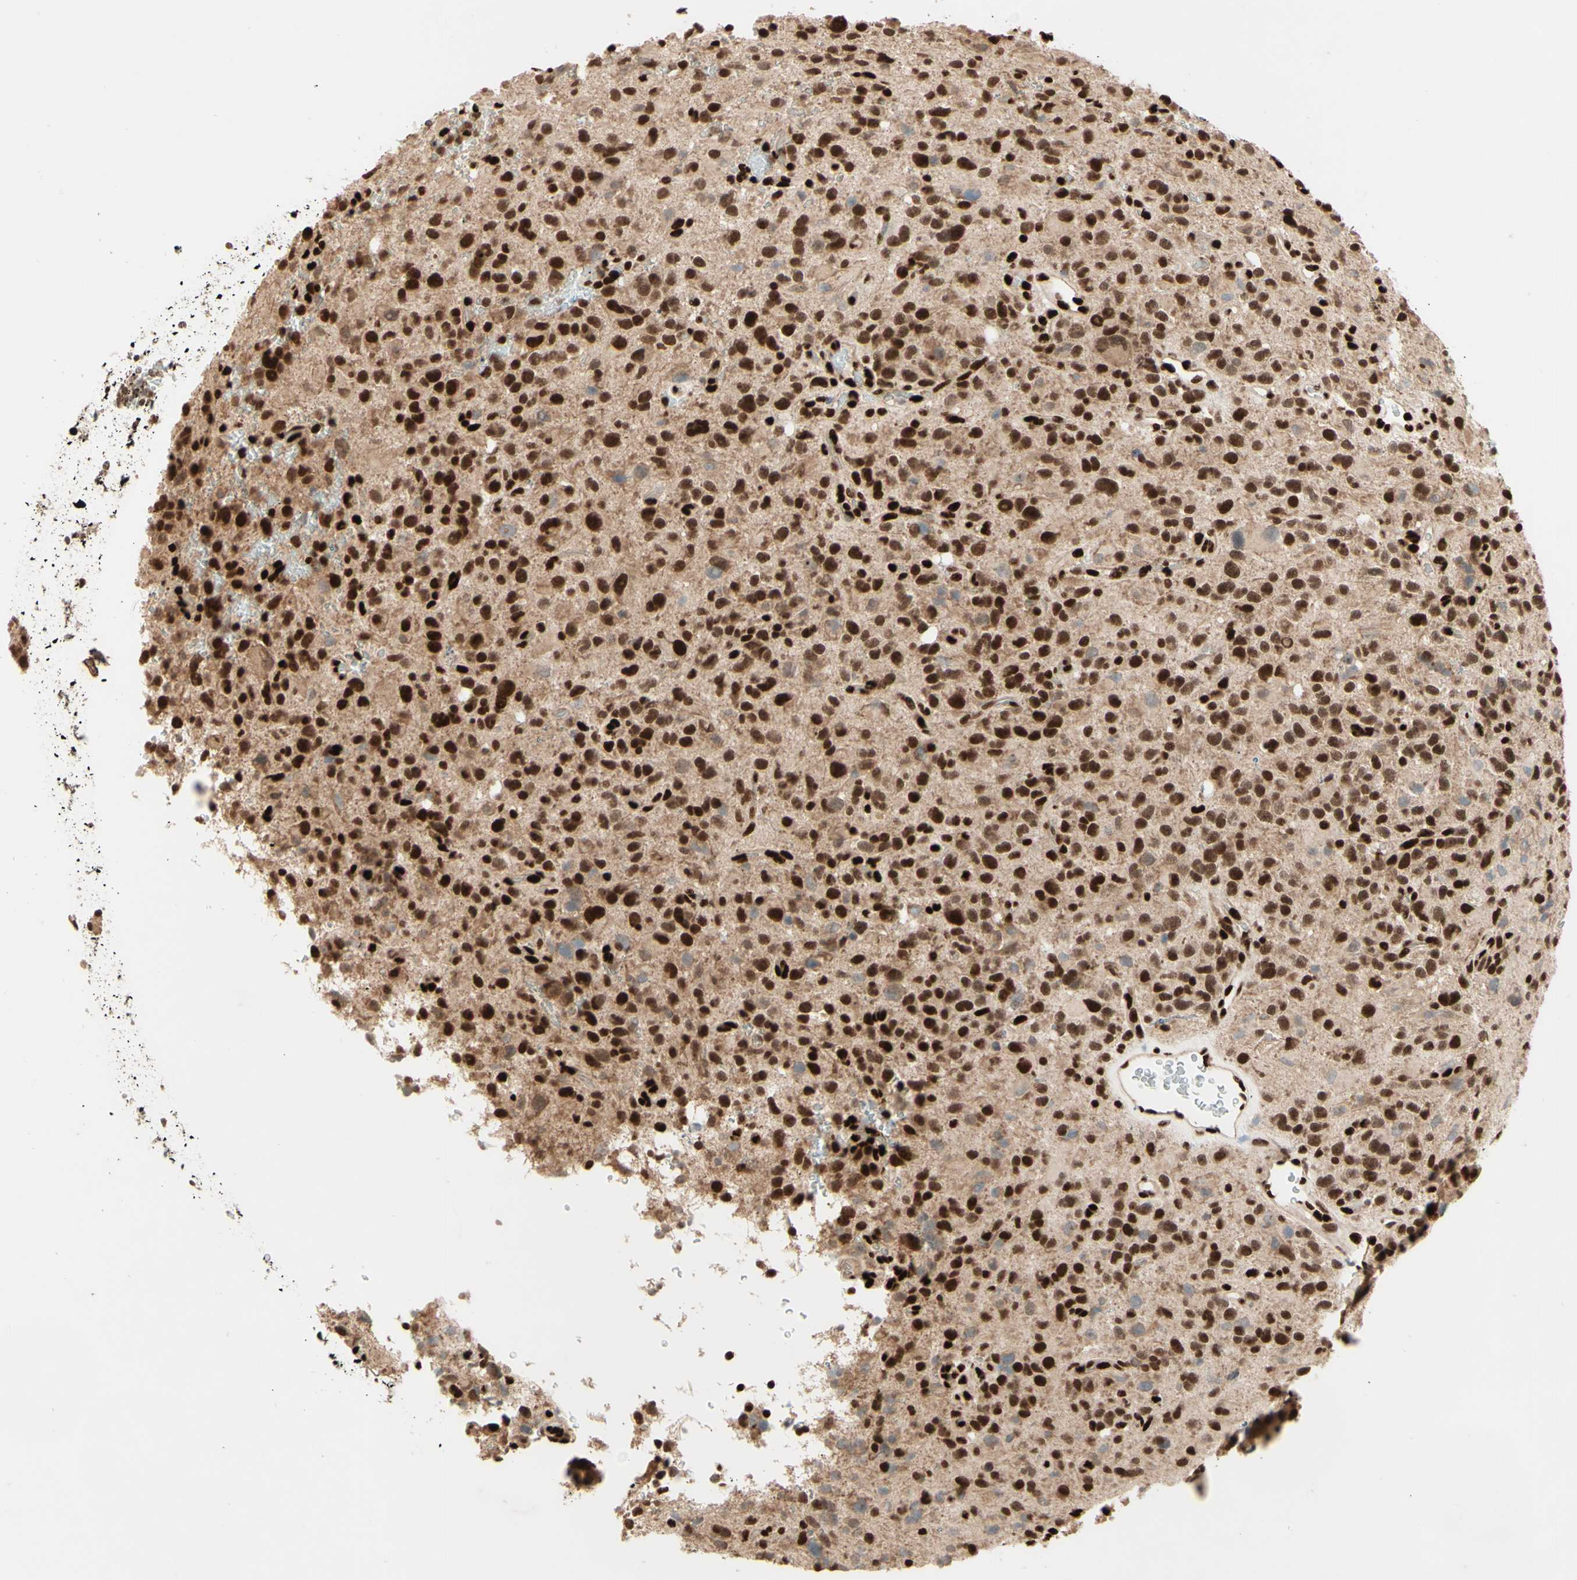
{"staining": {"intensity": "strong", "quantity": ">75%", "location": "nuclear"}, "tissue": "glioma", "cell_type": "Tumor cells", "image_type": "cancer", "snomed": [{"axis": "morphology", "description": "Glioma, malignant, High grade"}, {"axis": "topography", "description": "Brain"}], "caption": "Strong nuclear positivity is seen in about >75% of tumor cells in high-grade glioma (malignant). Nuclei are stained in blue.", "gene": "NR3C1", "patient": {"sex": "male", "age": 48}}